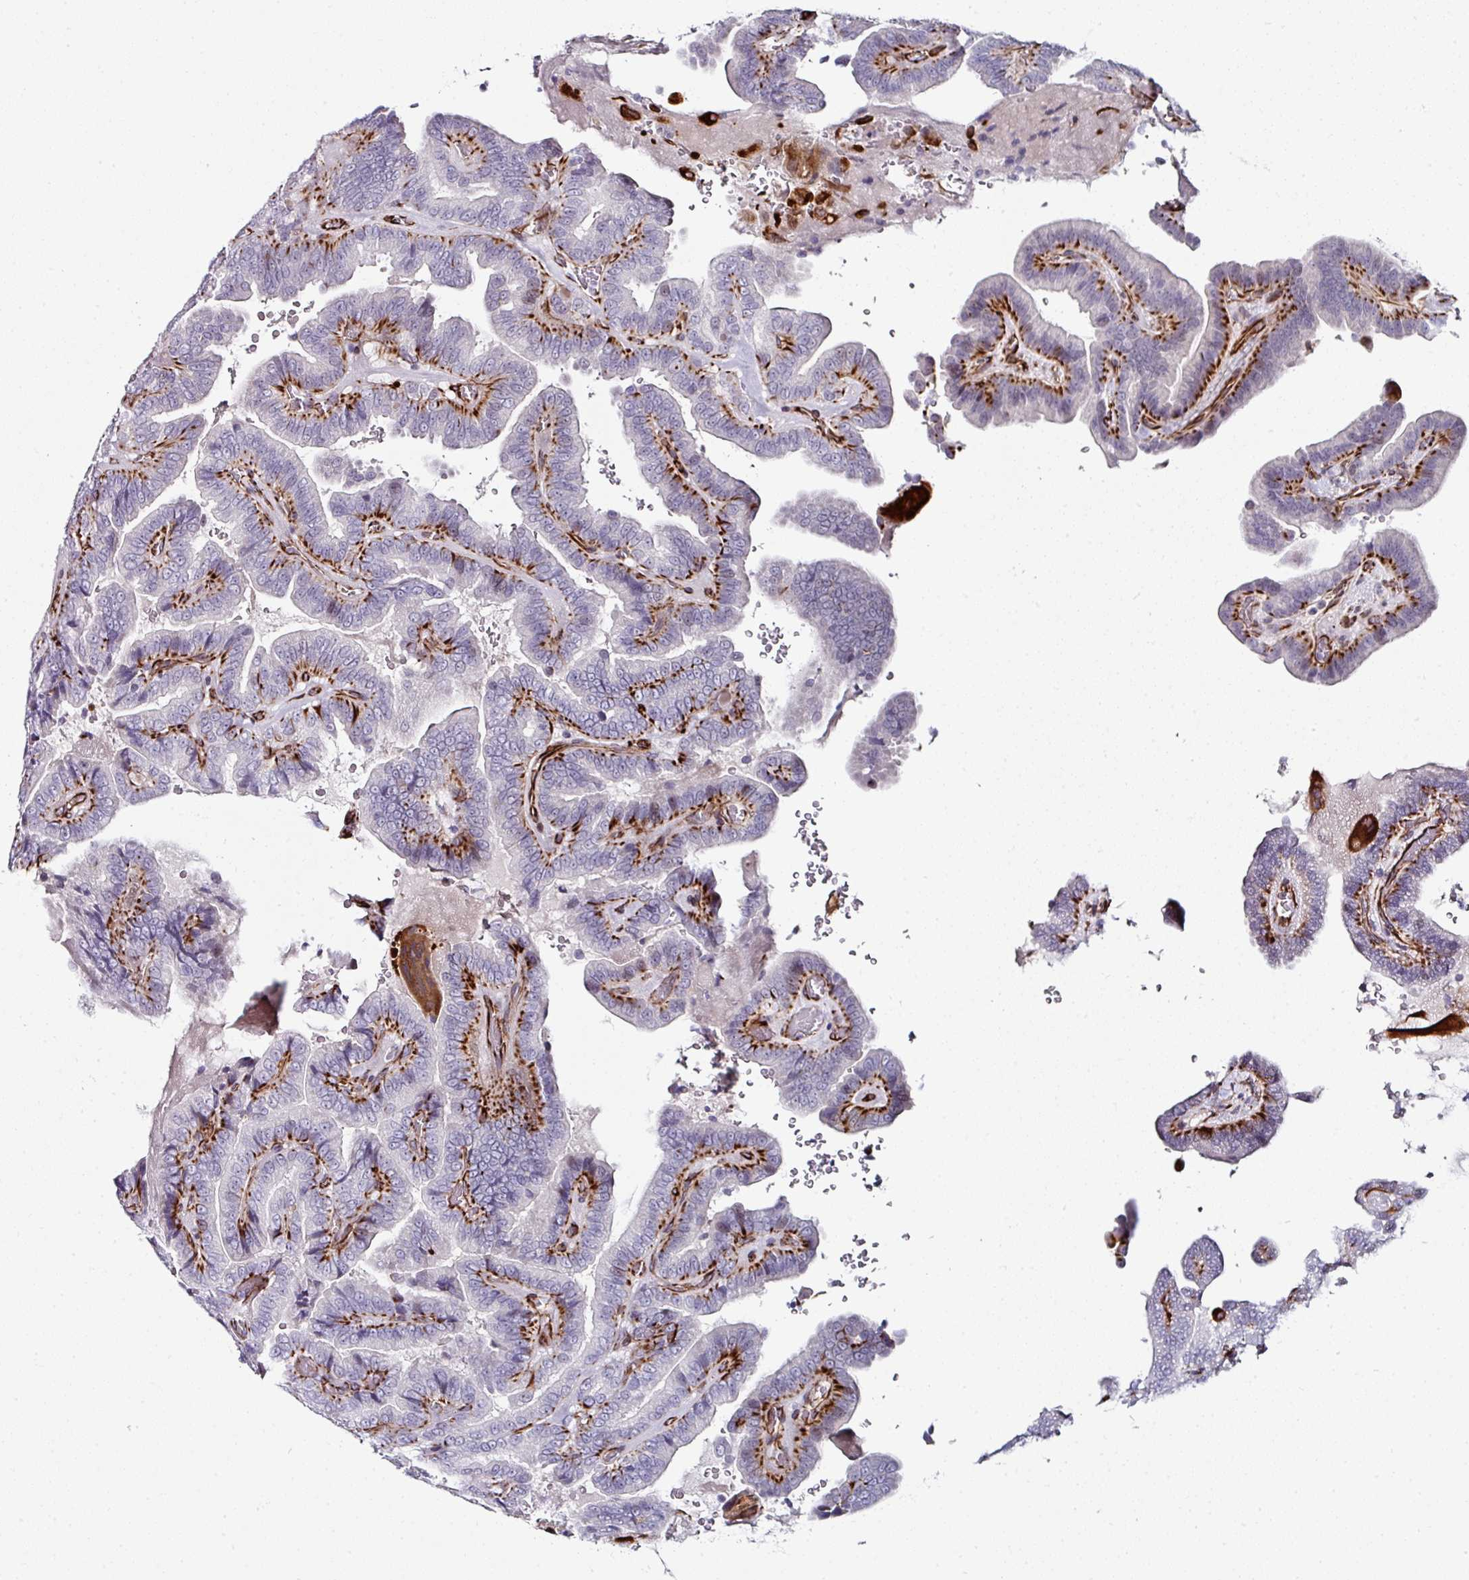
{"staining": {"intensity": "moderate", "quantity": "25%-75%", "location": "cytoplasmic/membranous"}, "tissue": "thyroid cancer", "cell_type": "Tumor cells", "image_type": "cancer", "snomed": [{"axis": "morphology", "description": "Papillary adenocarcinoma, NOS"}, {"axis": "topography", "description": "Thyroid gland"}], "caption": "IHC micrograph of neoplastic tissue: papillary adenocarcinoma (thyroid) stained using immunohistochemistry exhibits medium levels of moderate protein expression localized specifically in the cytoplasmic/membranous of tumor cells, appearing as a cytoplasmic/membranous brown color.", "gene": "TMPRSS9", "patient": {"sex": "male", "age": 61}}